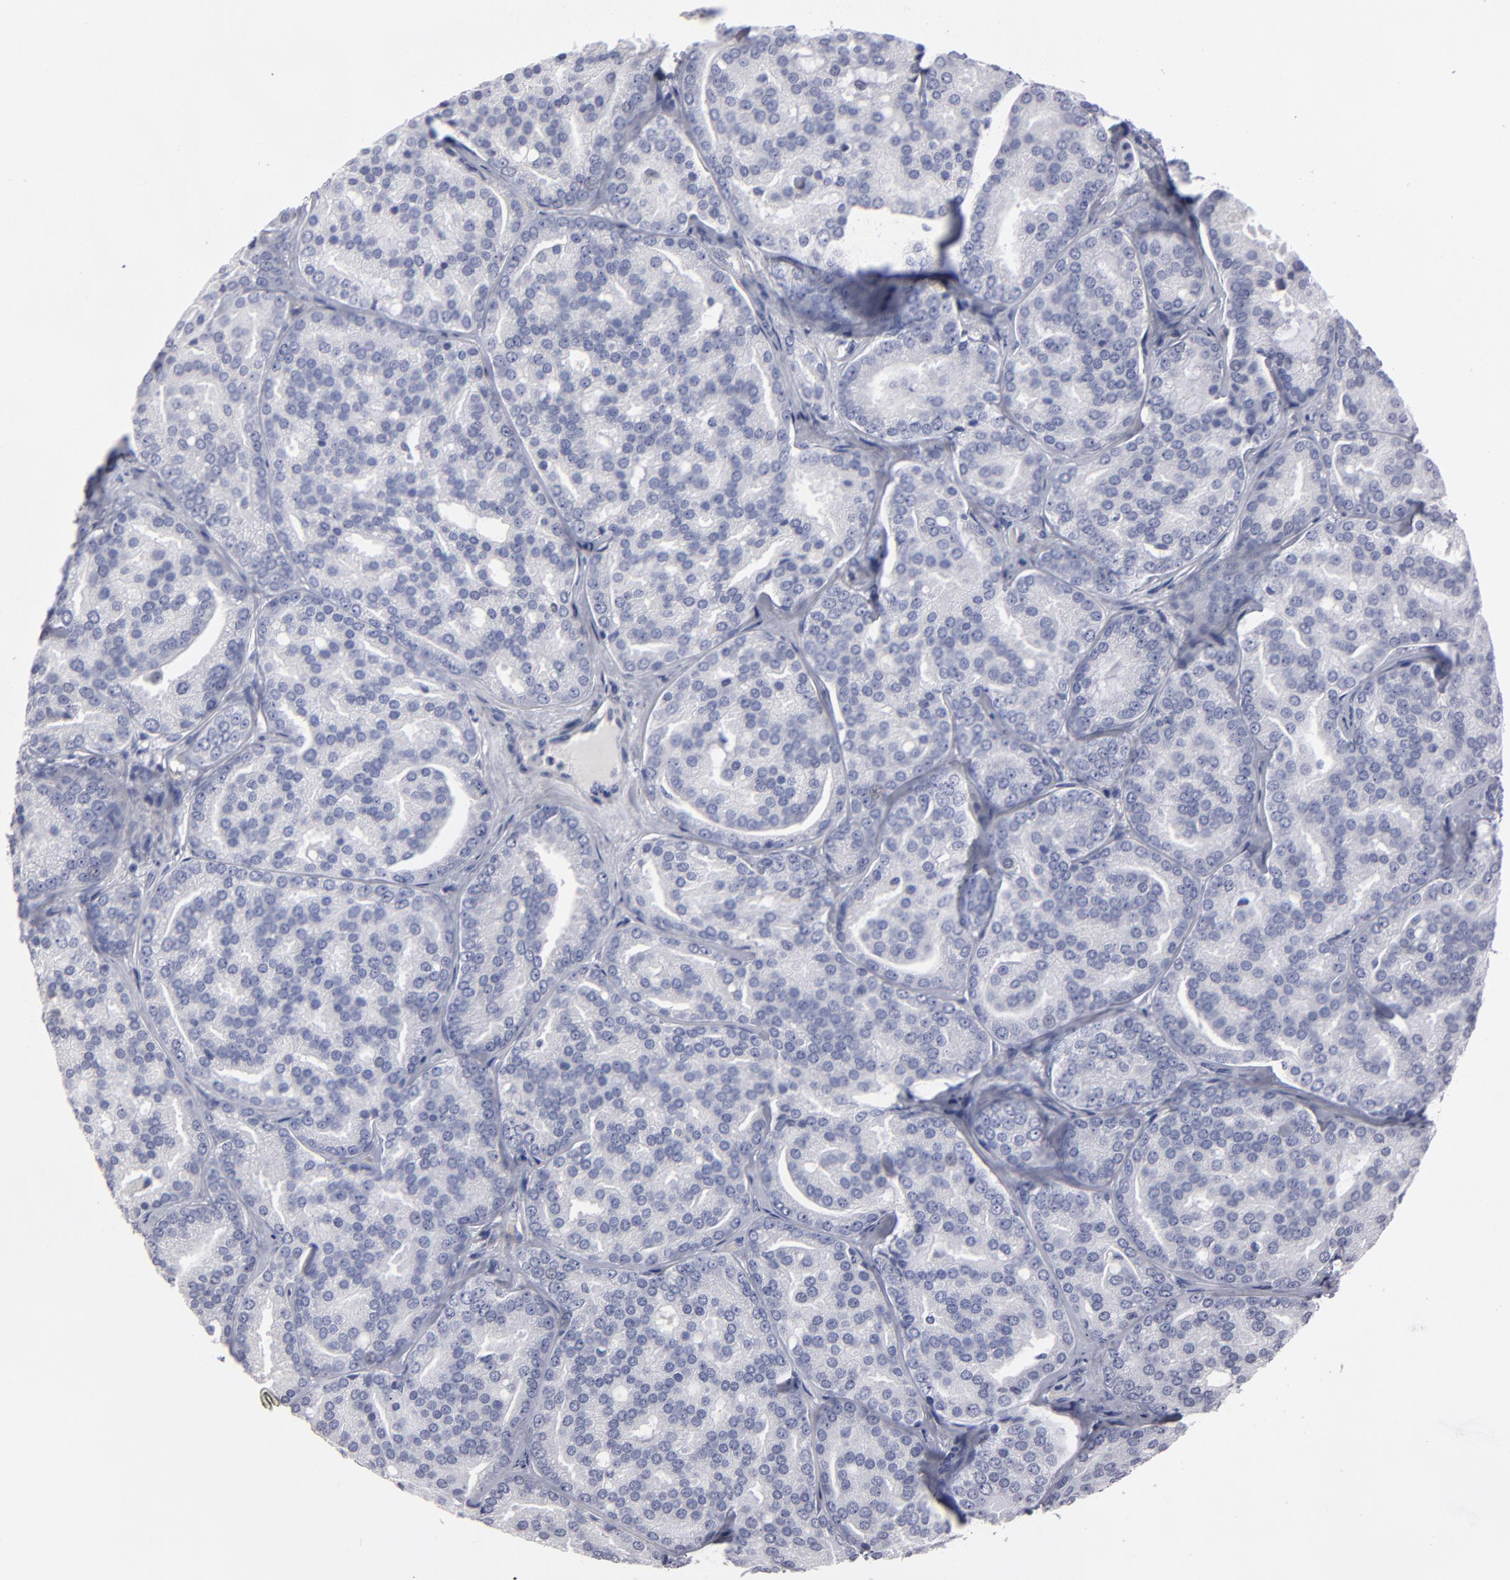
{"staining": {"intensity": "negative", "quantity": "none", "location": "none"}, "tissue": "prostate cancer", "cell_type": "Tumor cells", "image_type": "cancer", "snomed": [{"axis": "morphology", "description": "Adenocarcinoma, High grade"}, {"axis": "topography", "description": "Prostate"}], "caption": "Immunohistochemical staining of human prostate adenocarcinoma (high-grade) demonstrates no significant staining in tumor cells. The staining is performed using DAB brown chromogen with nuclei counter-stained in using hematoxylin.", "gene": "CADM3", "patient": {"sex": "male", "age": 64}}